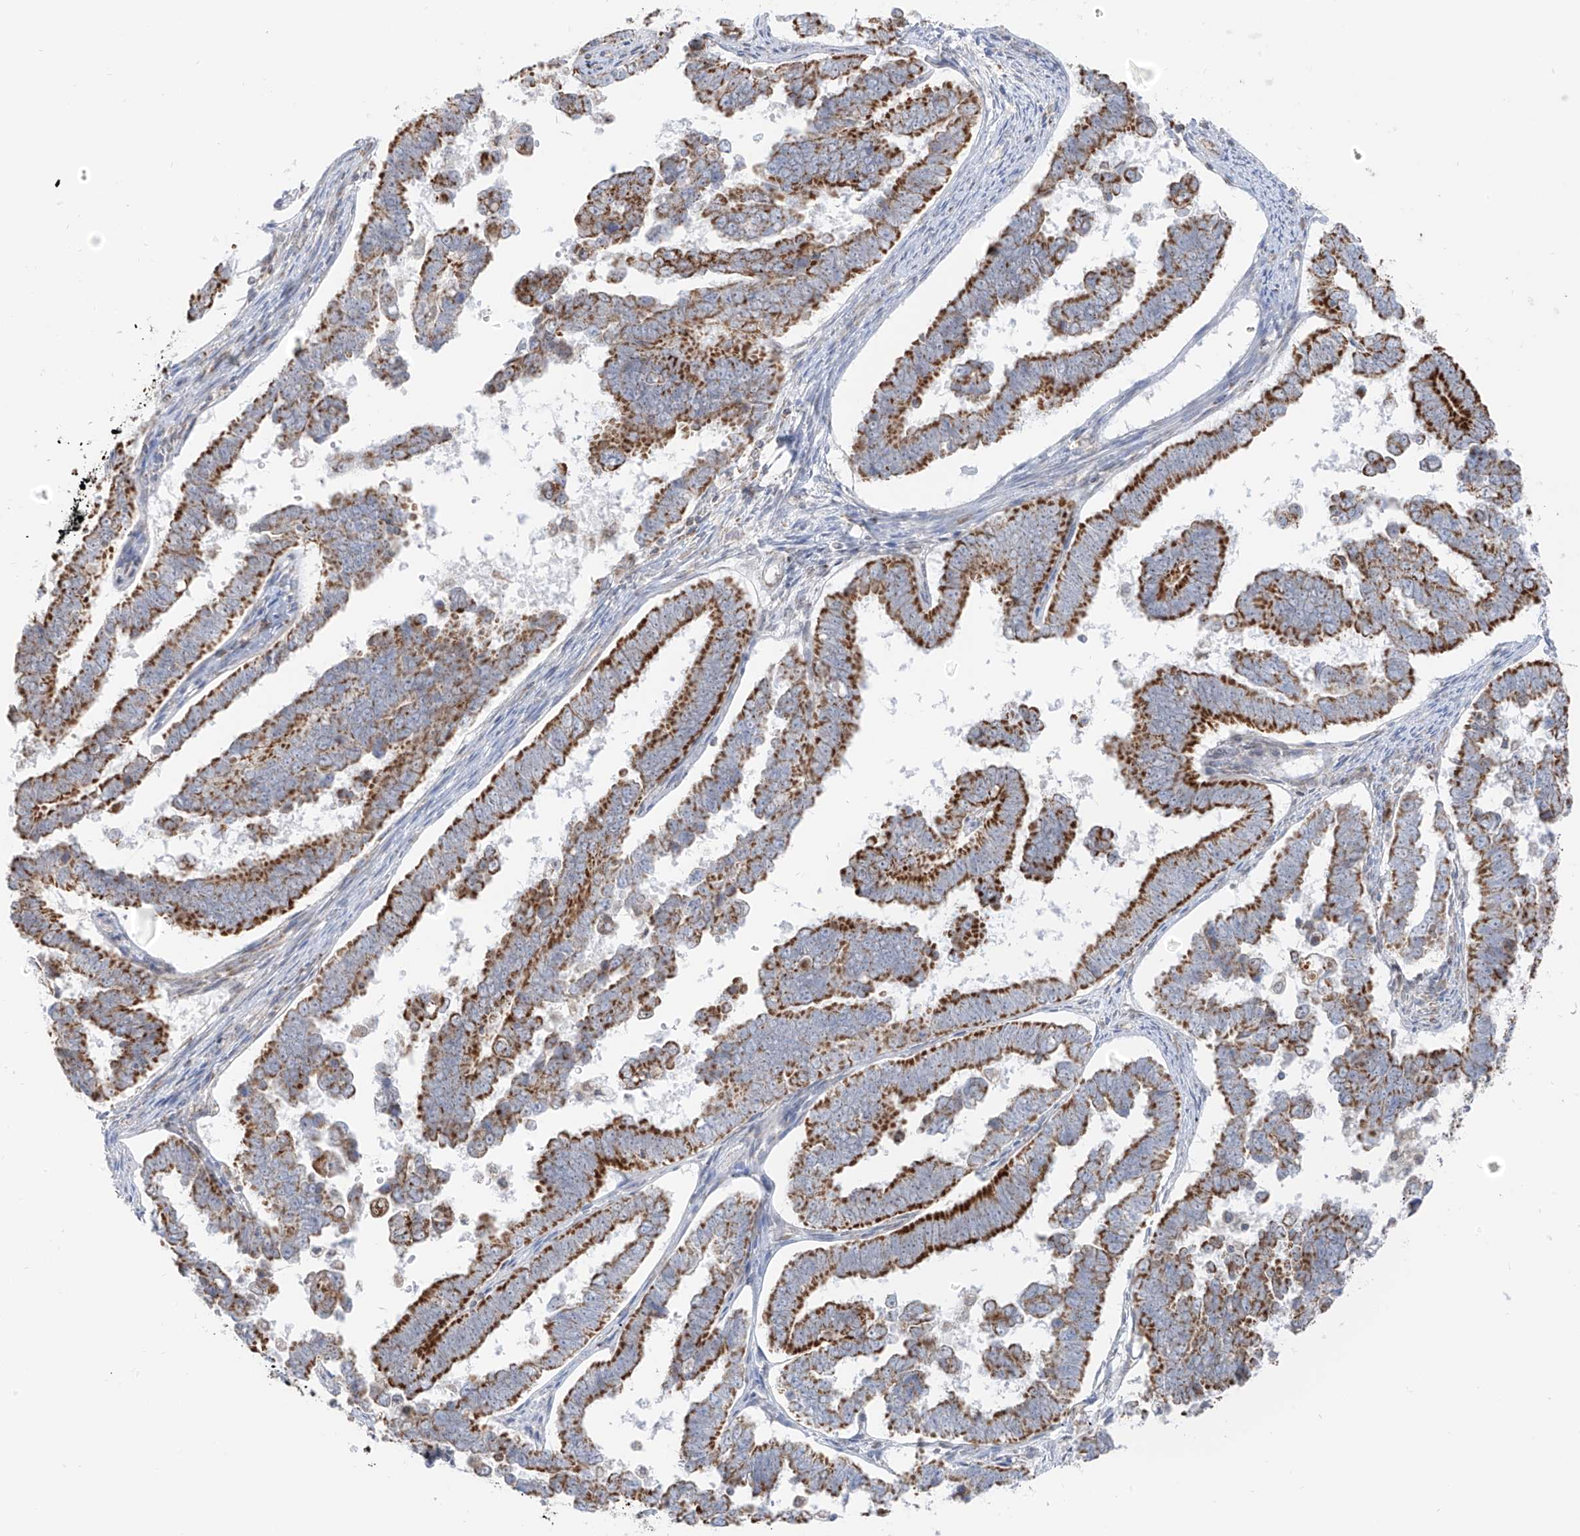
{"staining": {"intensity": "strong", "quantity": ">75%", "location": "cytoplasmic/membranous"}, "tissue": "endometrial cancer", "cell_type": "Tumor cells", "image_type": "cancer", "snomed": [{"axis": "morphology", "description": "Adenocarcinoma, NOS"}, {"axis": "topography", "description": "Endometrium"}], "caption": "A photomicrograph of human endometrial cancer stained for a protein displays strong cytoplasmic/membranous brown staining in tumor cells.", "gene": "ETHE1", "patient": {"sex": "female", "age": 75}}